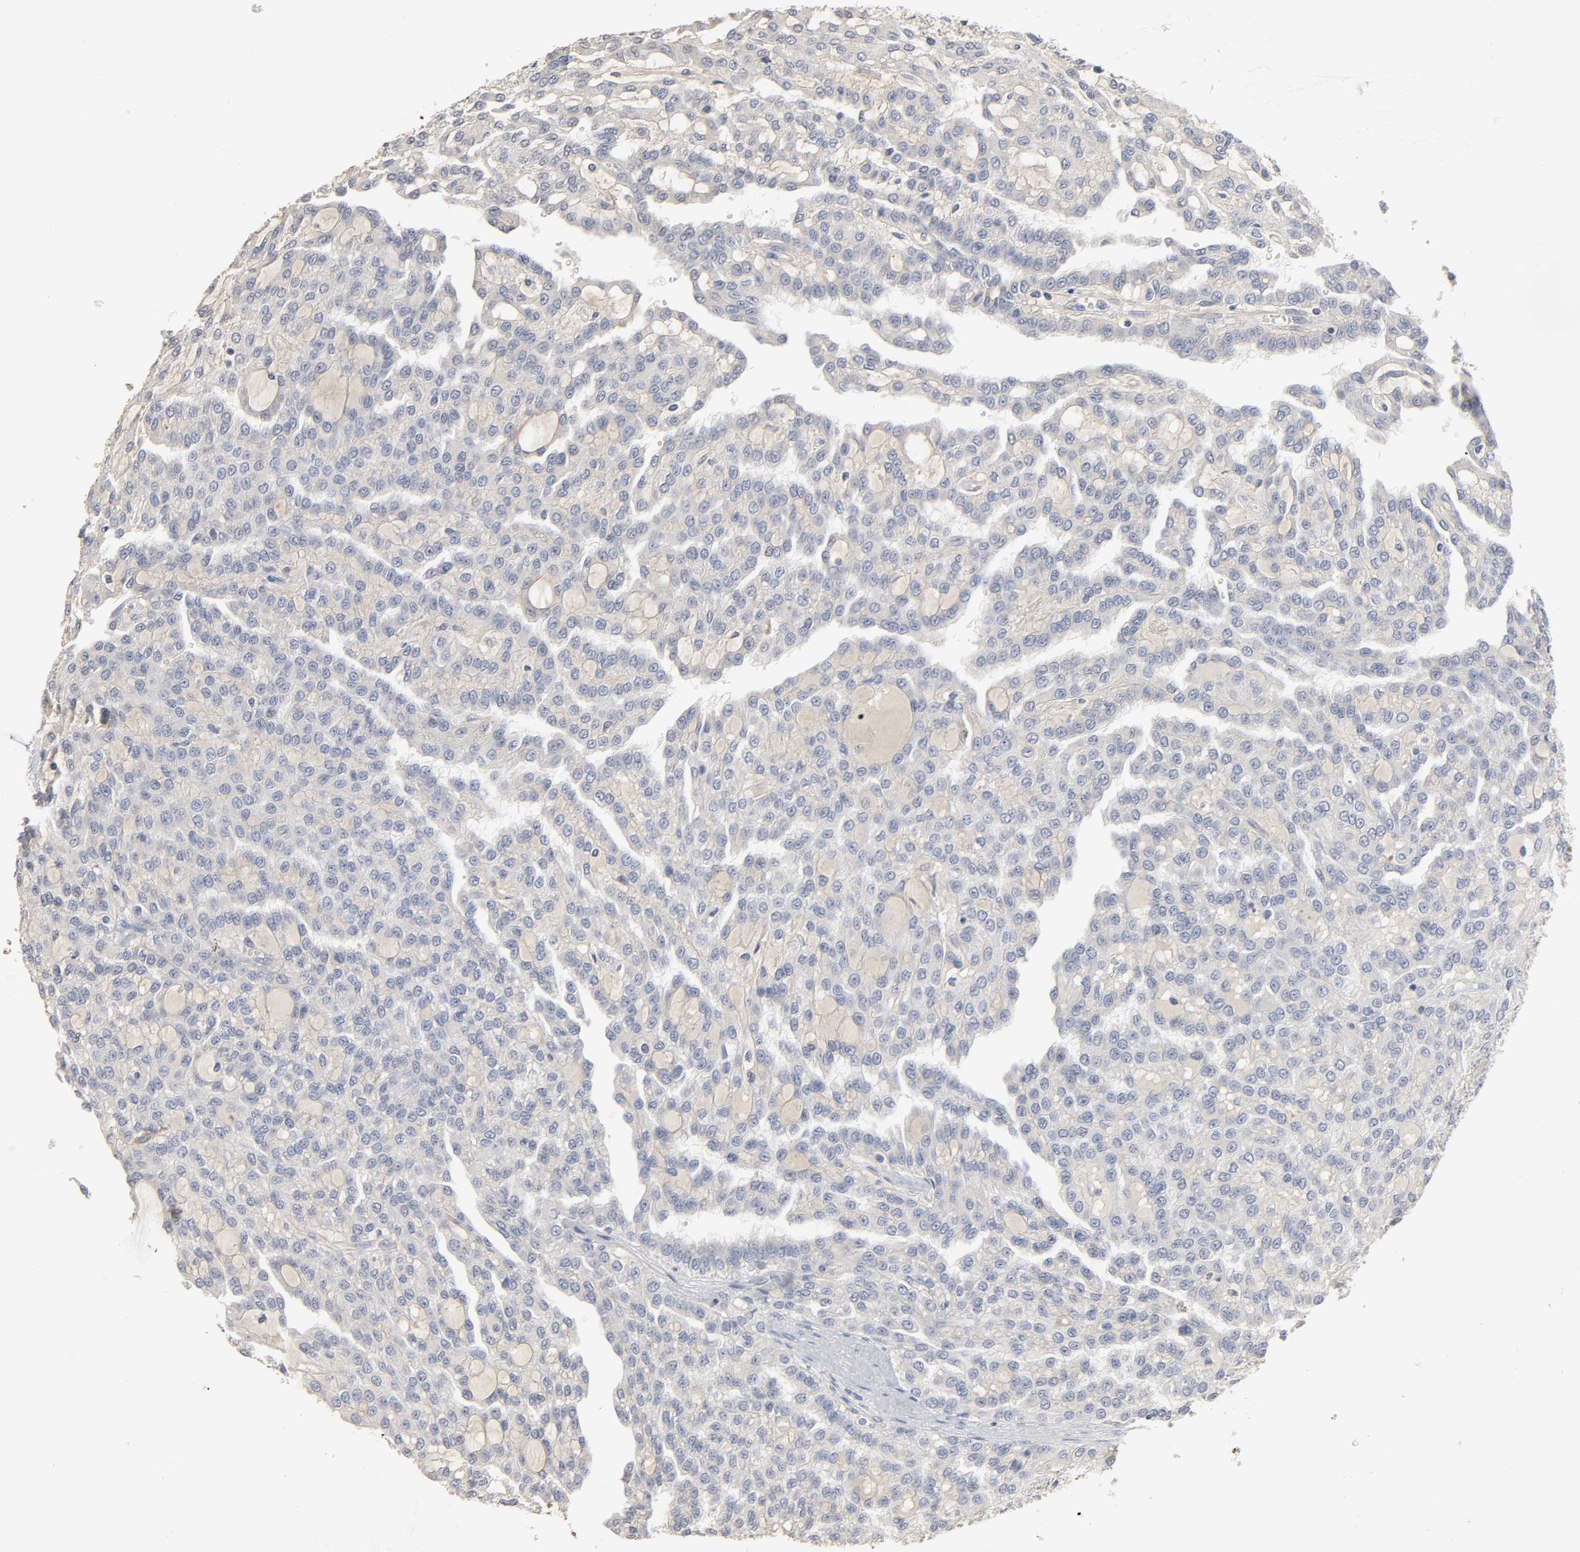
{"staining": {"intensity": "negative", "quantity": "none", "location": "none"}, "tissue": "renal cancer", "cell_type": "Tumor cells", "image_type": "cancer", "snomed": [{"axis": "morphology", "description": "Adenocarcinoma, NOS"}, {"axis": "topography", "description": "Kidney"}], "caption": "High power microscopy histopathology image of an immunohistochemistry histopathology image of renal cancer, revealing no significant positivity in tumor cells. (IHC, brightfield microscopy, high magnification).", "gene": "SLC10A2", "patient": {"sex": "male", "age": 63}}